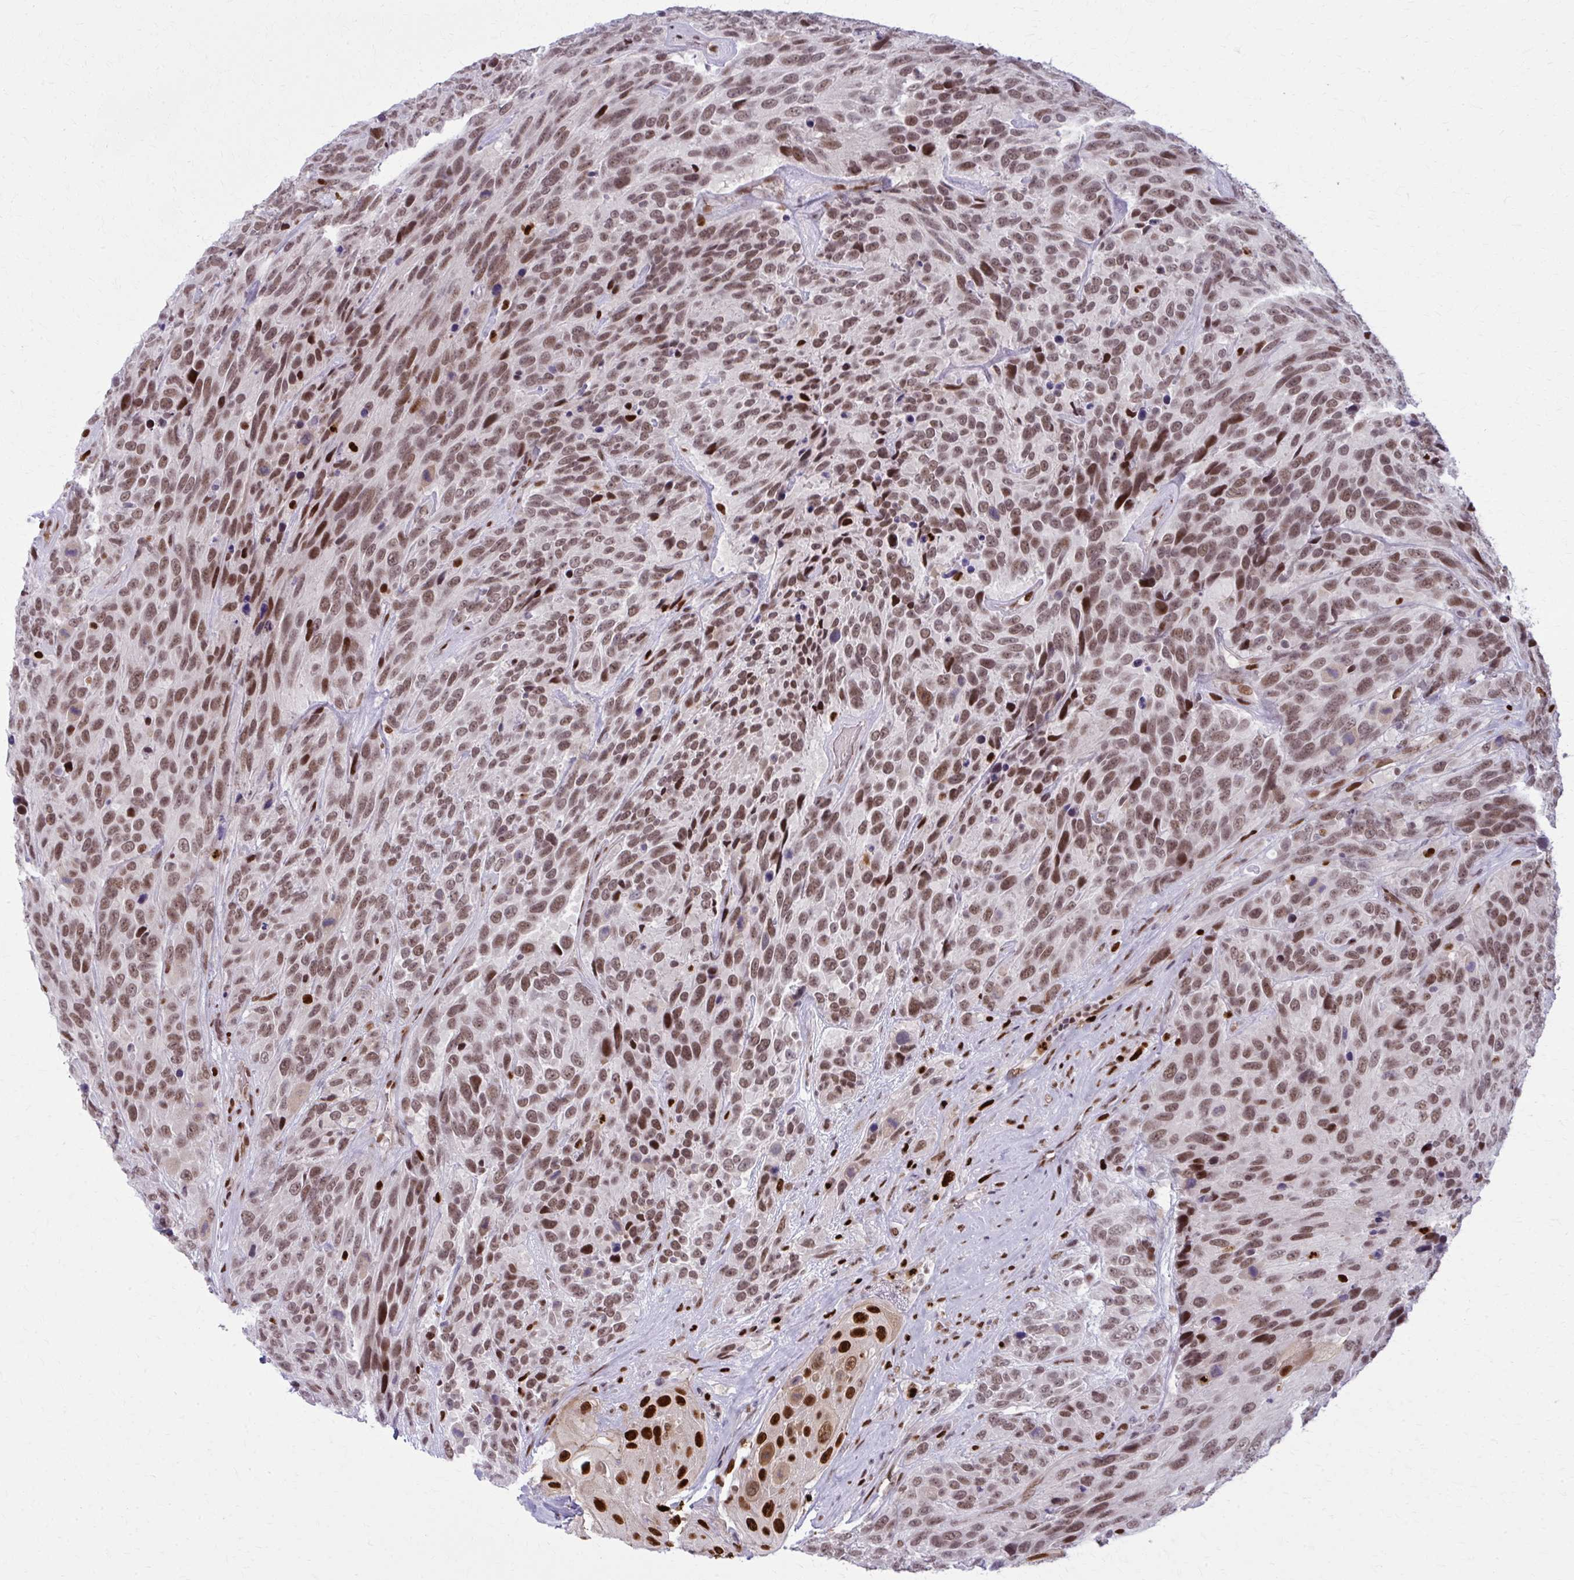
{"staining": {"intensity": "moderate", "quantity": ">75%", "location": "nuclear"}, "tissue": "urothelial cancer", "cell_type": "Tumor cells", "image_type": "cancer", "snomed": [{"axis": "morphology", "description": "Urothelial carcinoma, High grade"}, {"axis": "topography", "description": "Urinary bladder"}], "caption": "Urothelial cancer tissue displays moderate nuclear expression in about >75% of tumor cells, visualized by immunohistochemistry.", "gene": "ZNF559", "patient": {"sex": "female", "age": 70}}